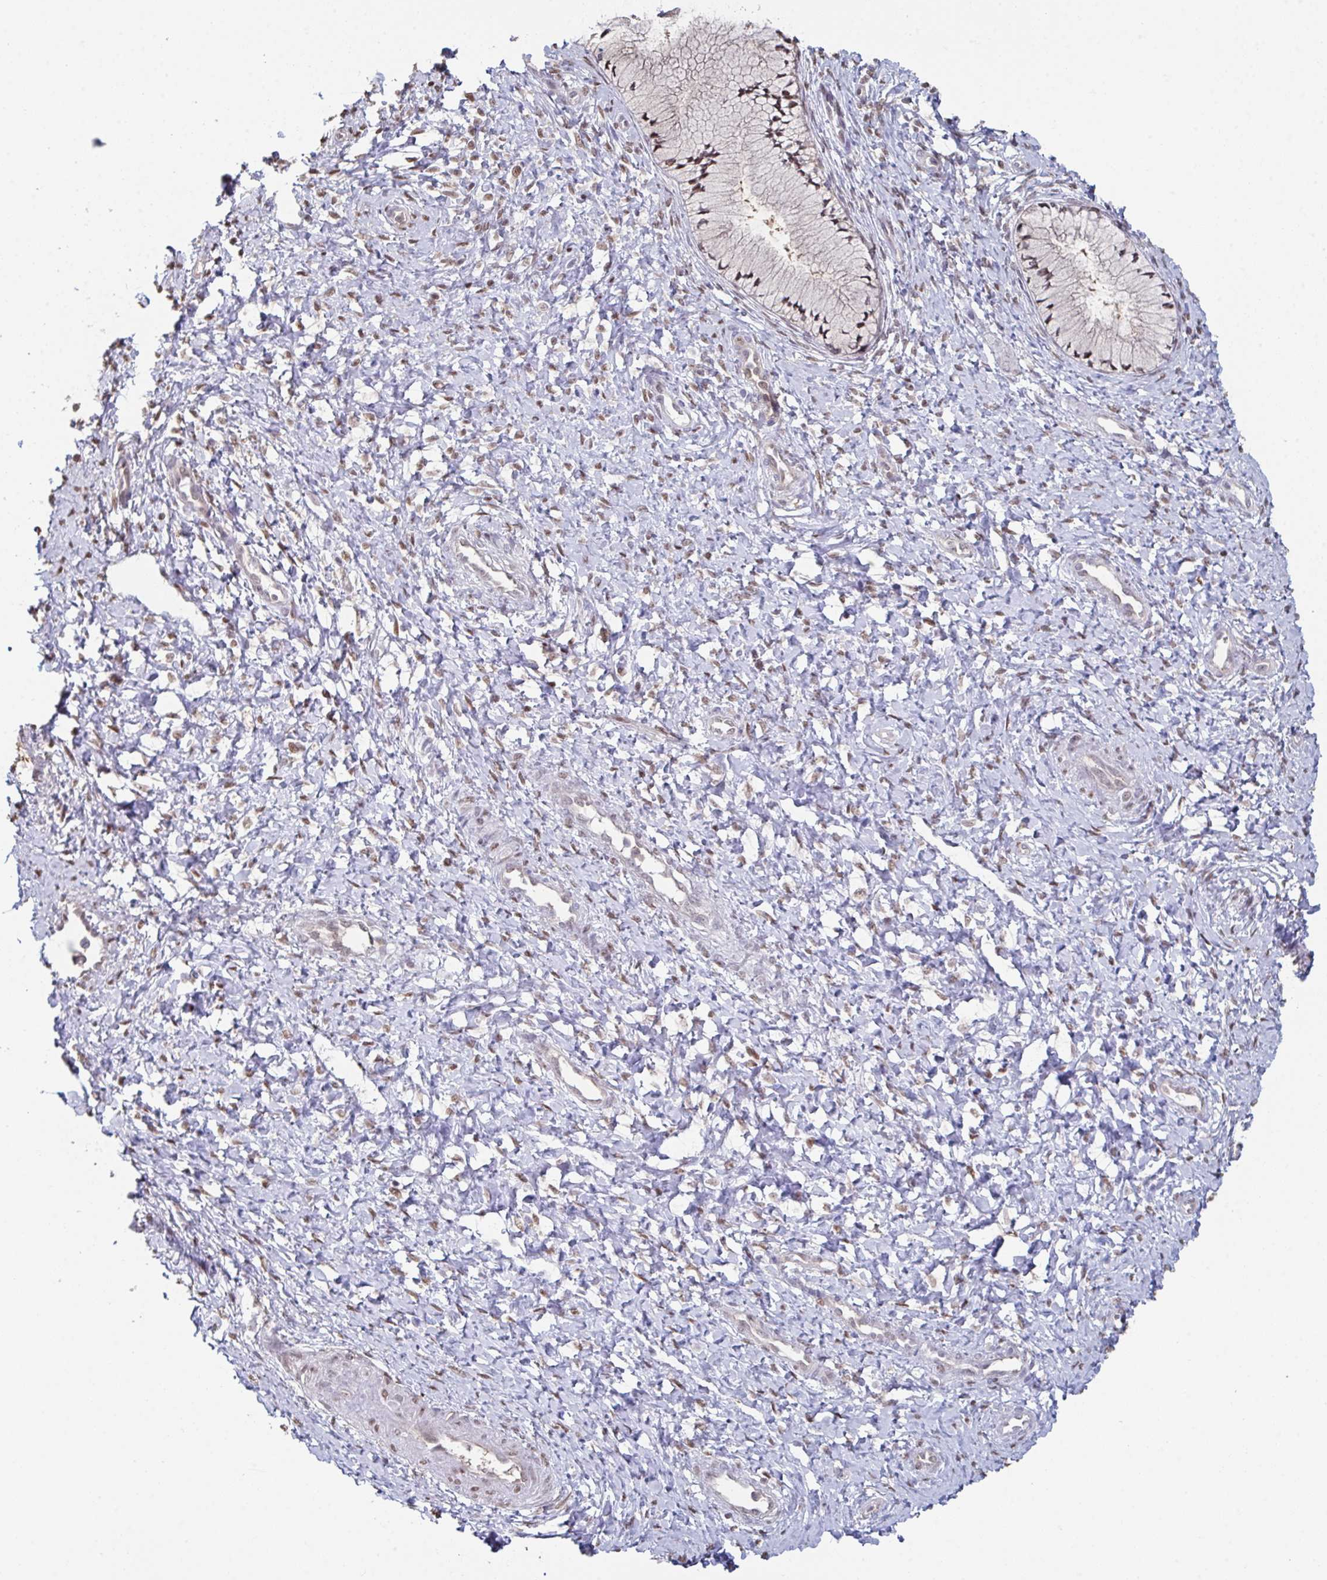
{"staining": {"intensity": "moderate", "quantity": ">75%", "location": "nuclear"}, "tissue": "cervix", "cell_type": "Glandular cells", "image_type": "normal", "snomed": [{"axis": "morphology", "description": "Normal tissue, NOS"}, {"axis": "topography", "description": "Cervix"}], "caption": "A brown stain shows moderate nuclear positivity of a protein in glandular cells of unremarkable cervix. Ihc stains the protein of interest in brown and the nuclei are stained blue.", "gene": "ACD", "patient": {"sex": "female", "age": 37}}